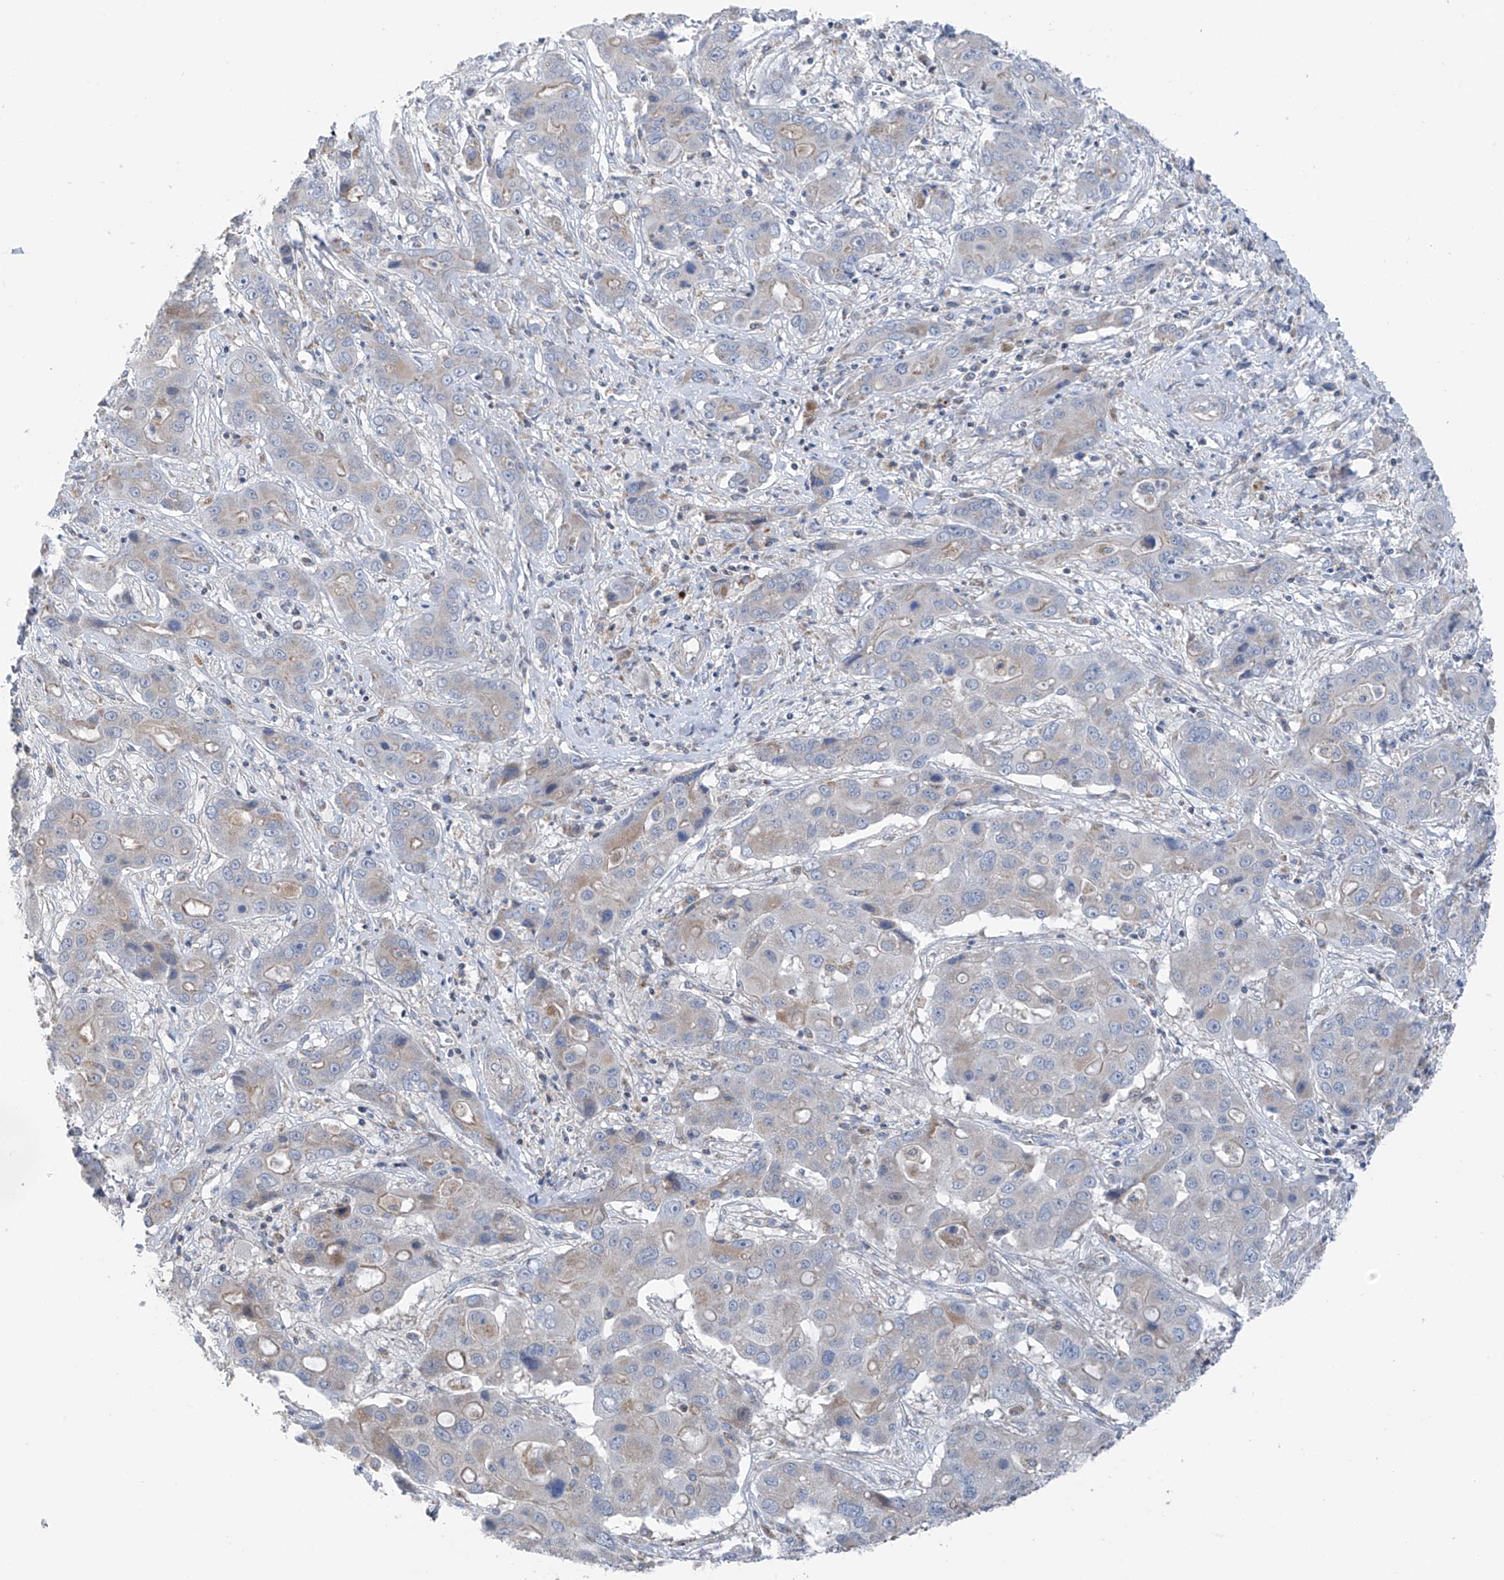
{"staining": {"intensity": "negative", "quantity": "none", "location": "none"}, "tissue": "liver cancer", "cell_type": "Tumor cells", "image_type": "cancer", "snomed": [{"axis": "morphology", "description": "Cholangiocarcinoma"}, {"axis": "topography", "description": "Liver"}], "caption": "Tumor cells are negative for brown protein staining in cholangiocarcinoma (liver).", "gene": "SYN3", "patient": {"sex": "male", "age": 67}}